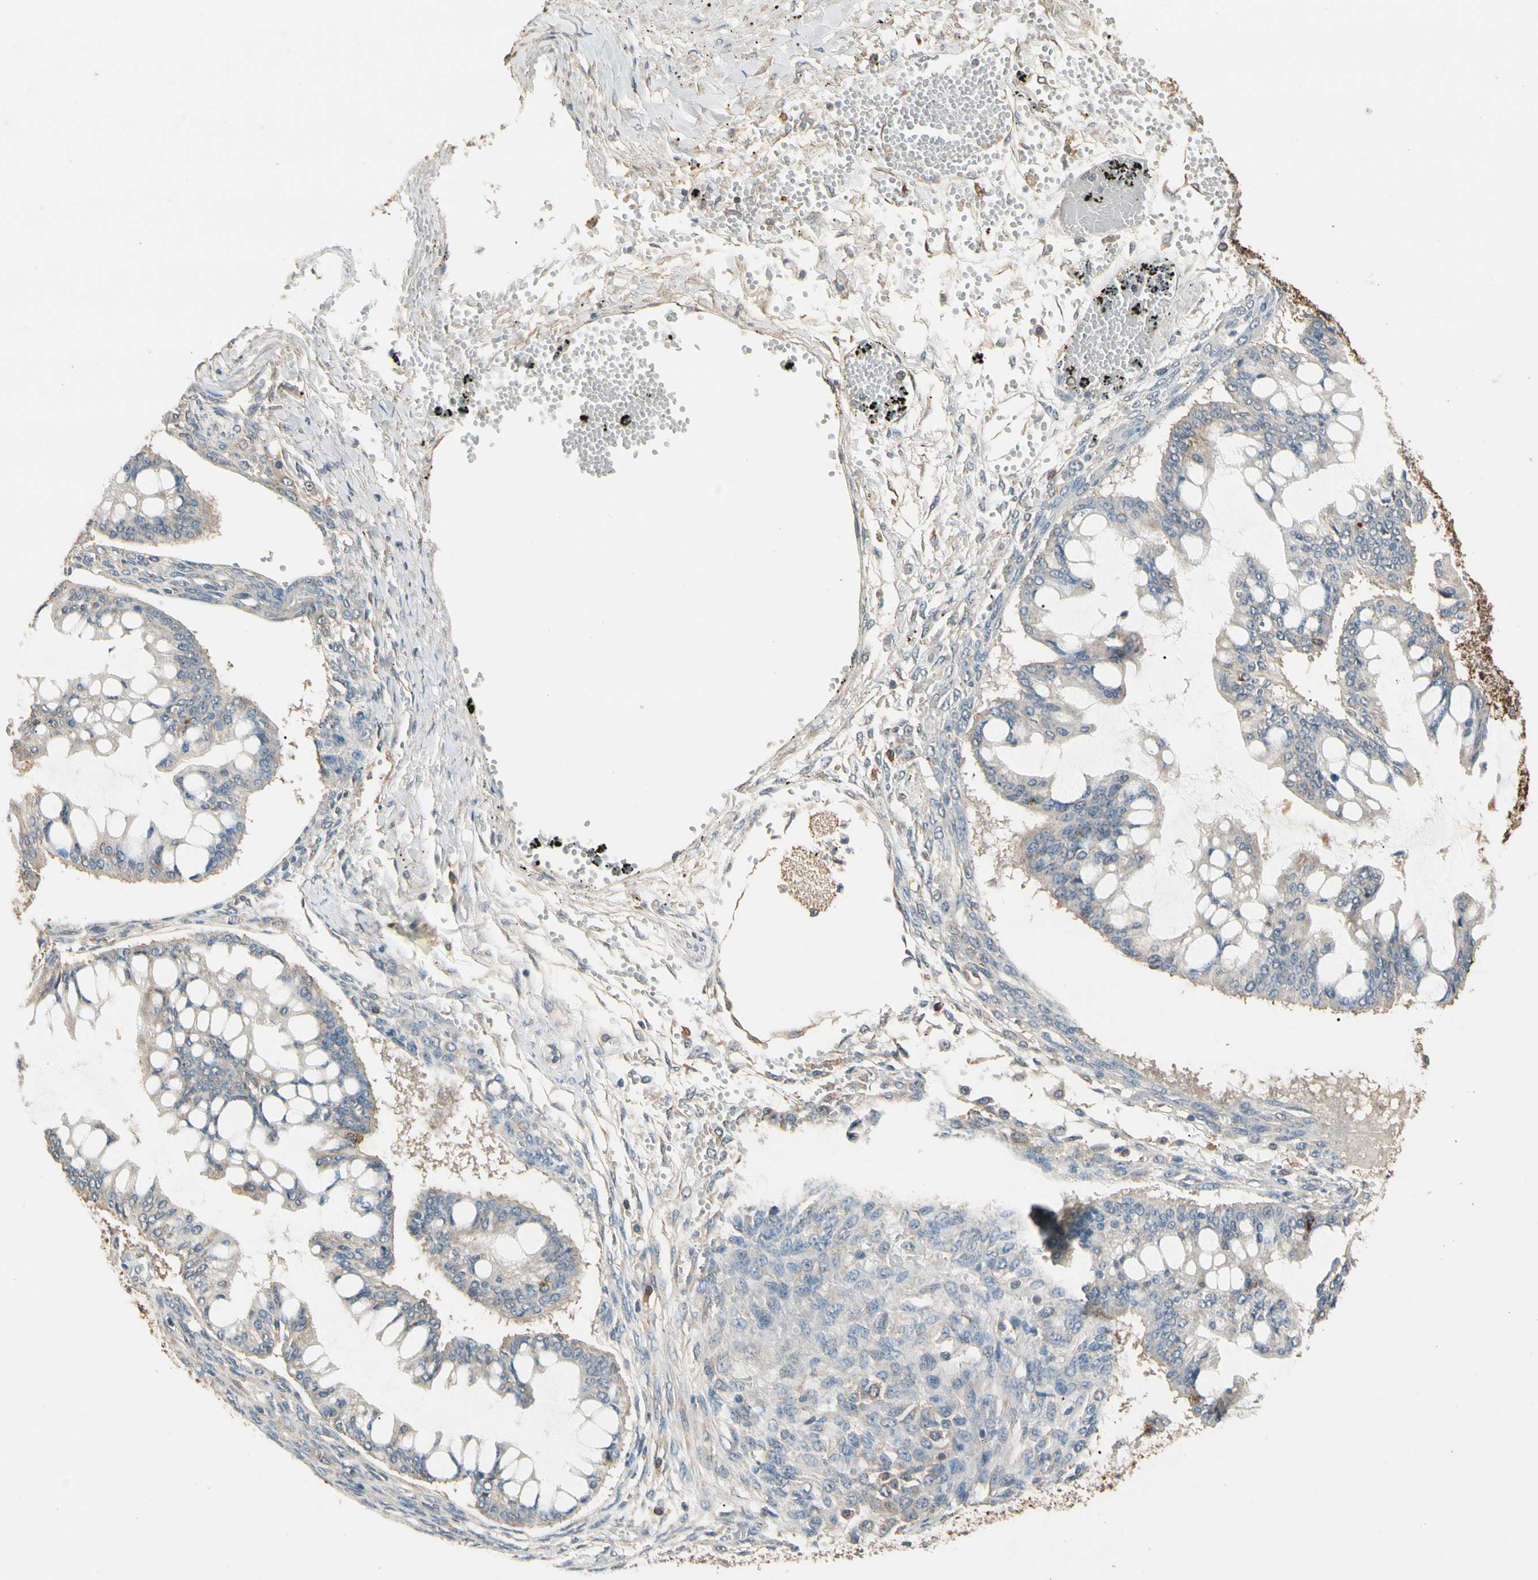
{"staining": {"intensity": "weak", "quantity": "<25%", "location": "cytoplasmic/membranous"}, "tissue": "ovarian cancer", "cell_type": "Tumor cells", "image_type": "cancer", "snomed": [{"axis": "morphology", "description": "Cystadenocarcinoma, mucinous, NOS"}, {"axis": "topography", "description": "Ovary"}], "caption": "The immunohistochemistry (IHC) image has no significant expression in tumor cells of ovarian cancer tissue. Nuclei are stained in blue.", "gene": "CDH6", "patient": {"sex": "female", "age": 73}}